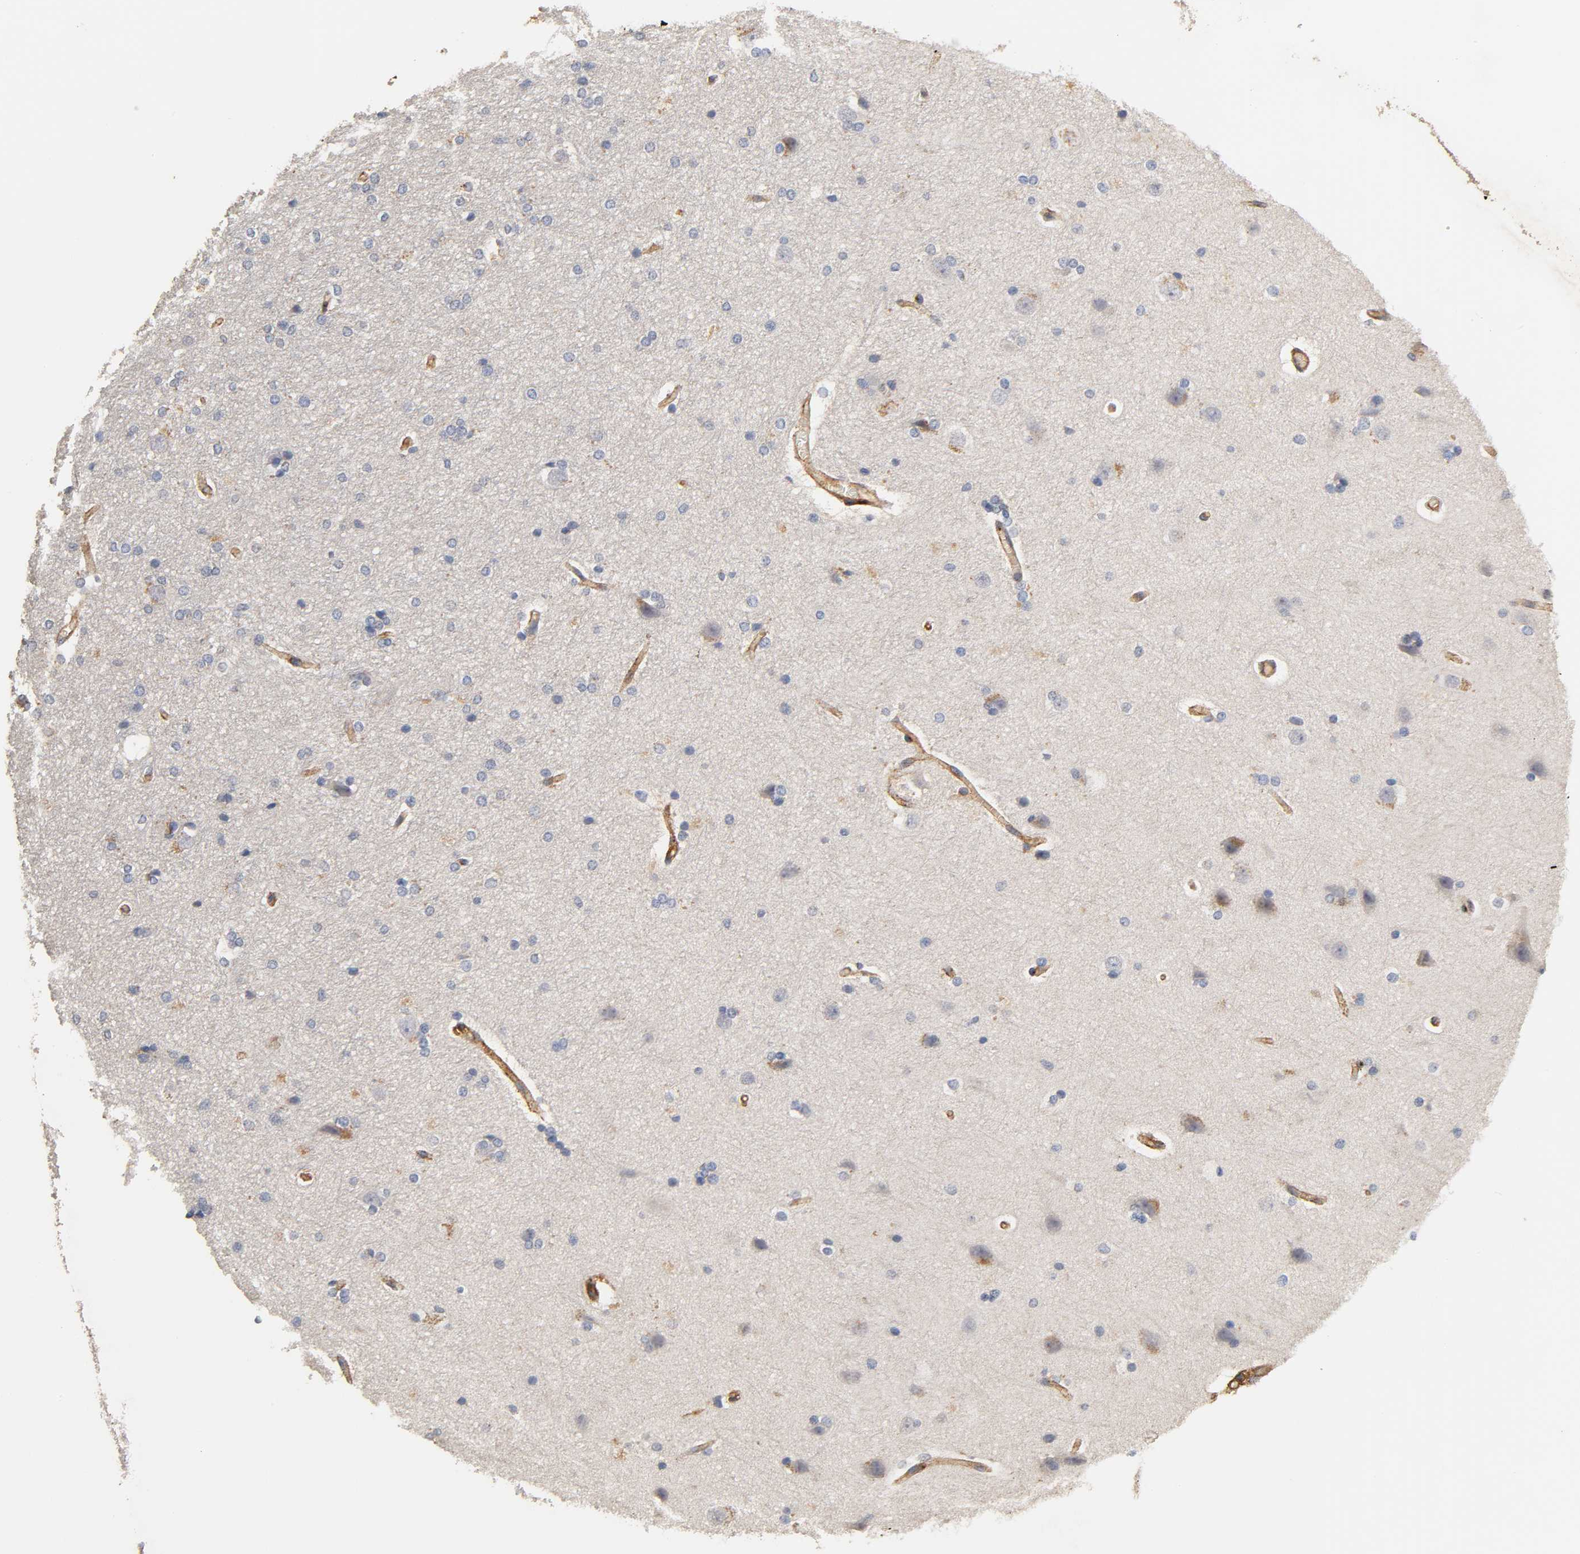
{"staining": {"intensity": "negative", "quantity": "none", "location": "none"}, "tissue": "hippocampus", "cell_type": "Glial cells", "image_type": "normal", "snomed": [{"axis": "morphology", "description": "Normal tissue, NOS"}, {"axis": "topography", "description": "Hippocampus"}], "caption": "A histopathology image of hippocampus stained for a protein exhibits no brown staining in glial cells.", "gene": "IFITM2", "patient": {"sex": "female", "age": 19}}